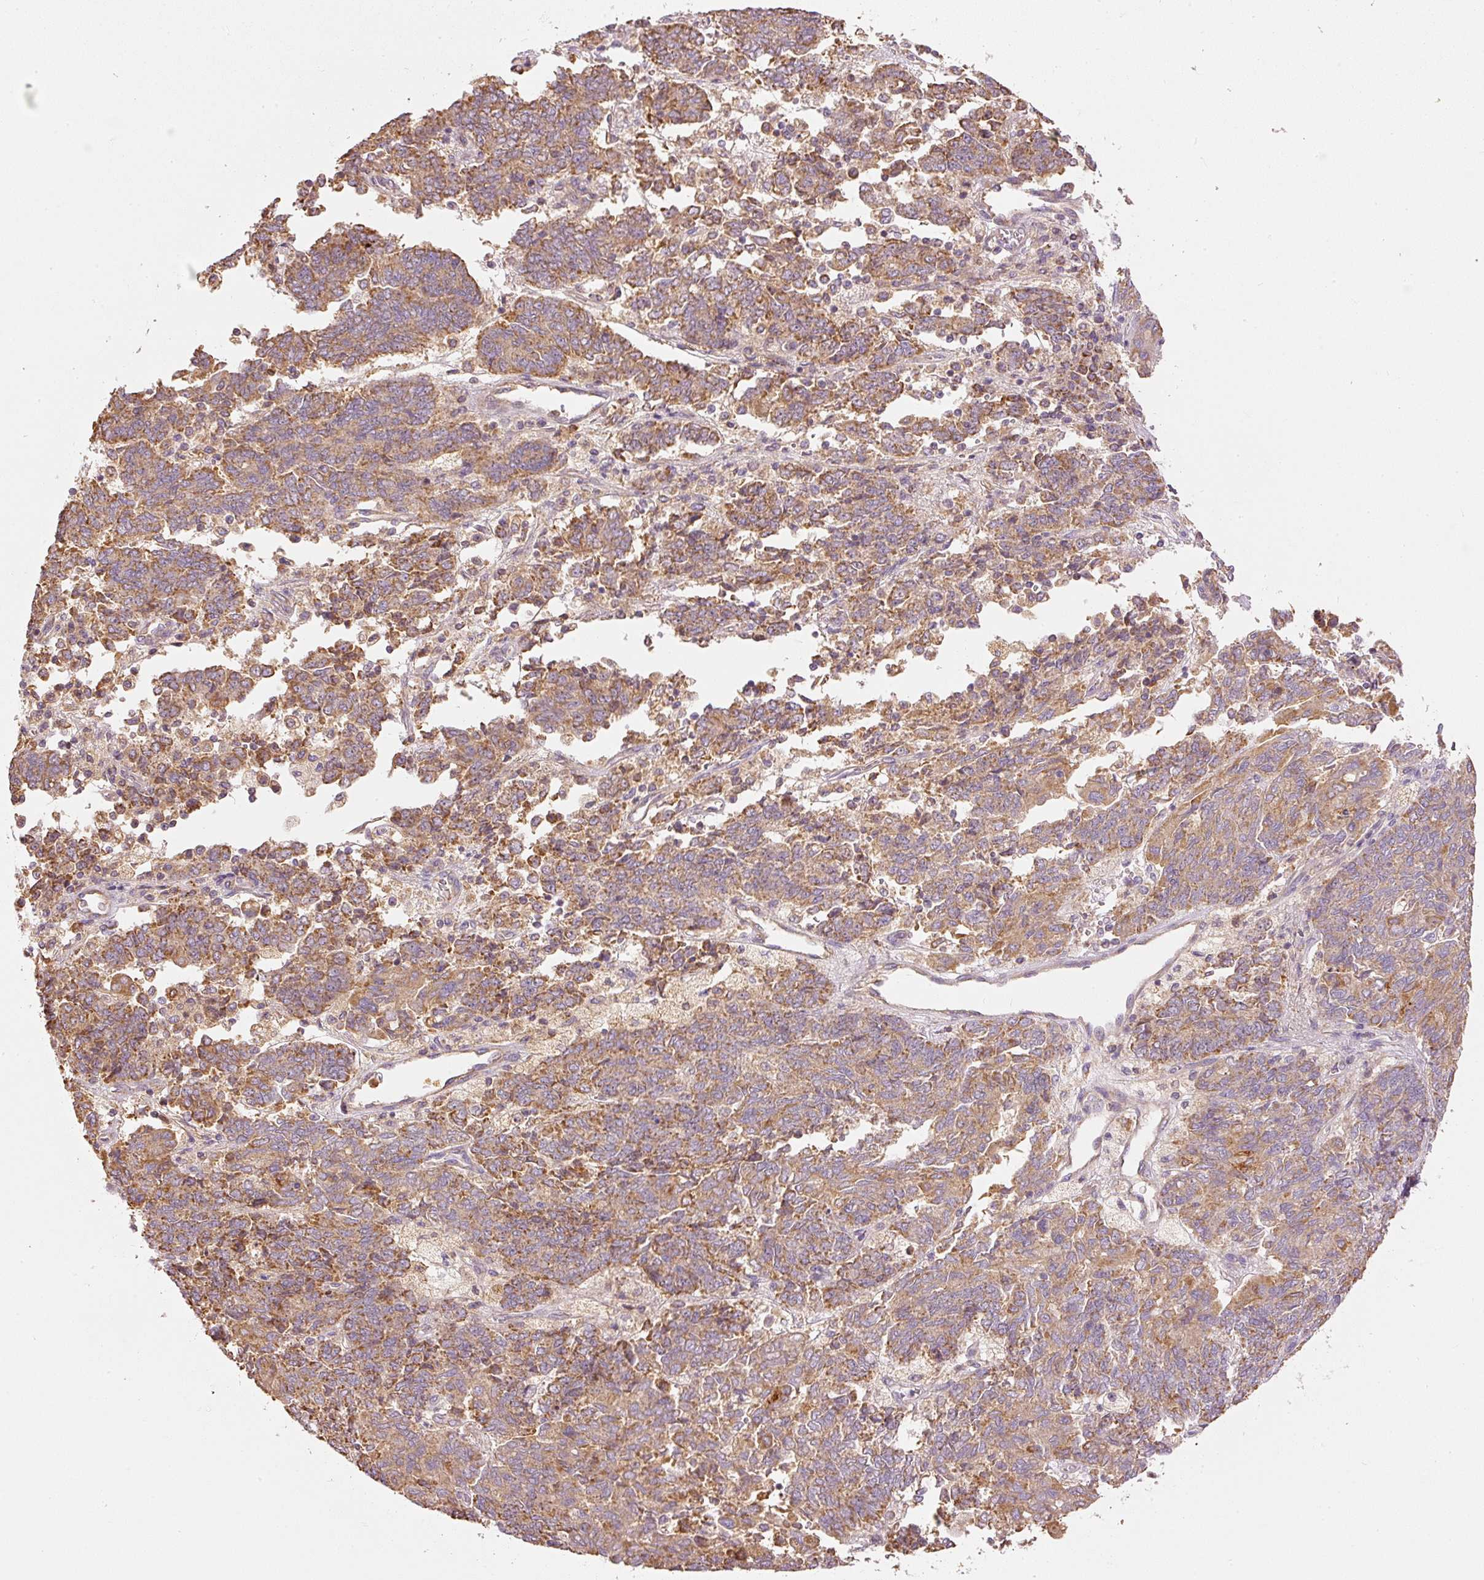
{"staining": {"intensity": "moderate", "quantity": ">75%", "location": "cytoplasmic/membranous"}, "tissue": "endometrial cancer", "cell_type": "Tumor cells", "image_type": "cancer", "snomed": [{"axis": "morphology", "description": "Adenocarcinoma, NOS"}, {"axis": "topography", "description": "Endometrium"}], "caption": "Moderate cytoplasmic/membranous positivity for a protein is appreciated in approximately >75% of tumor cells of endometrial adenocarcinoma using IHC.", "gene": "PSENEN", "patient": {"sex": "female", "age": 80}}